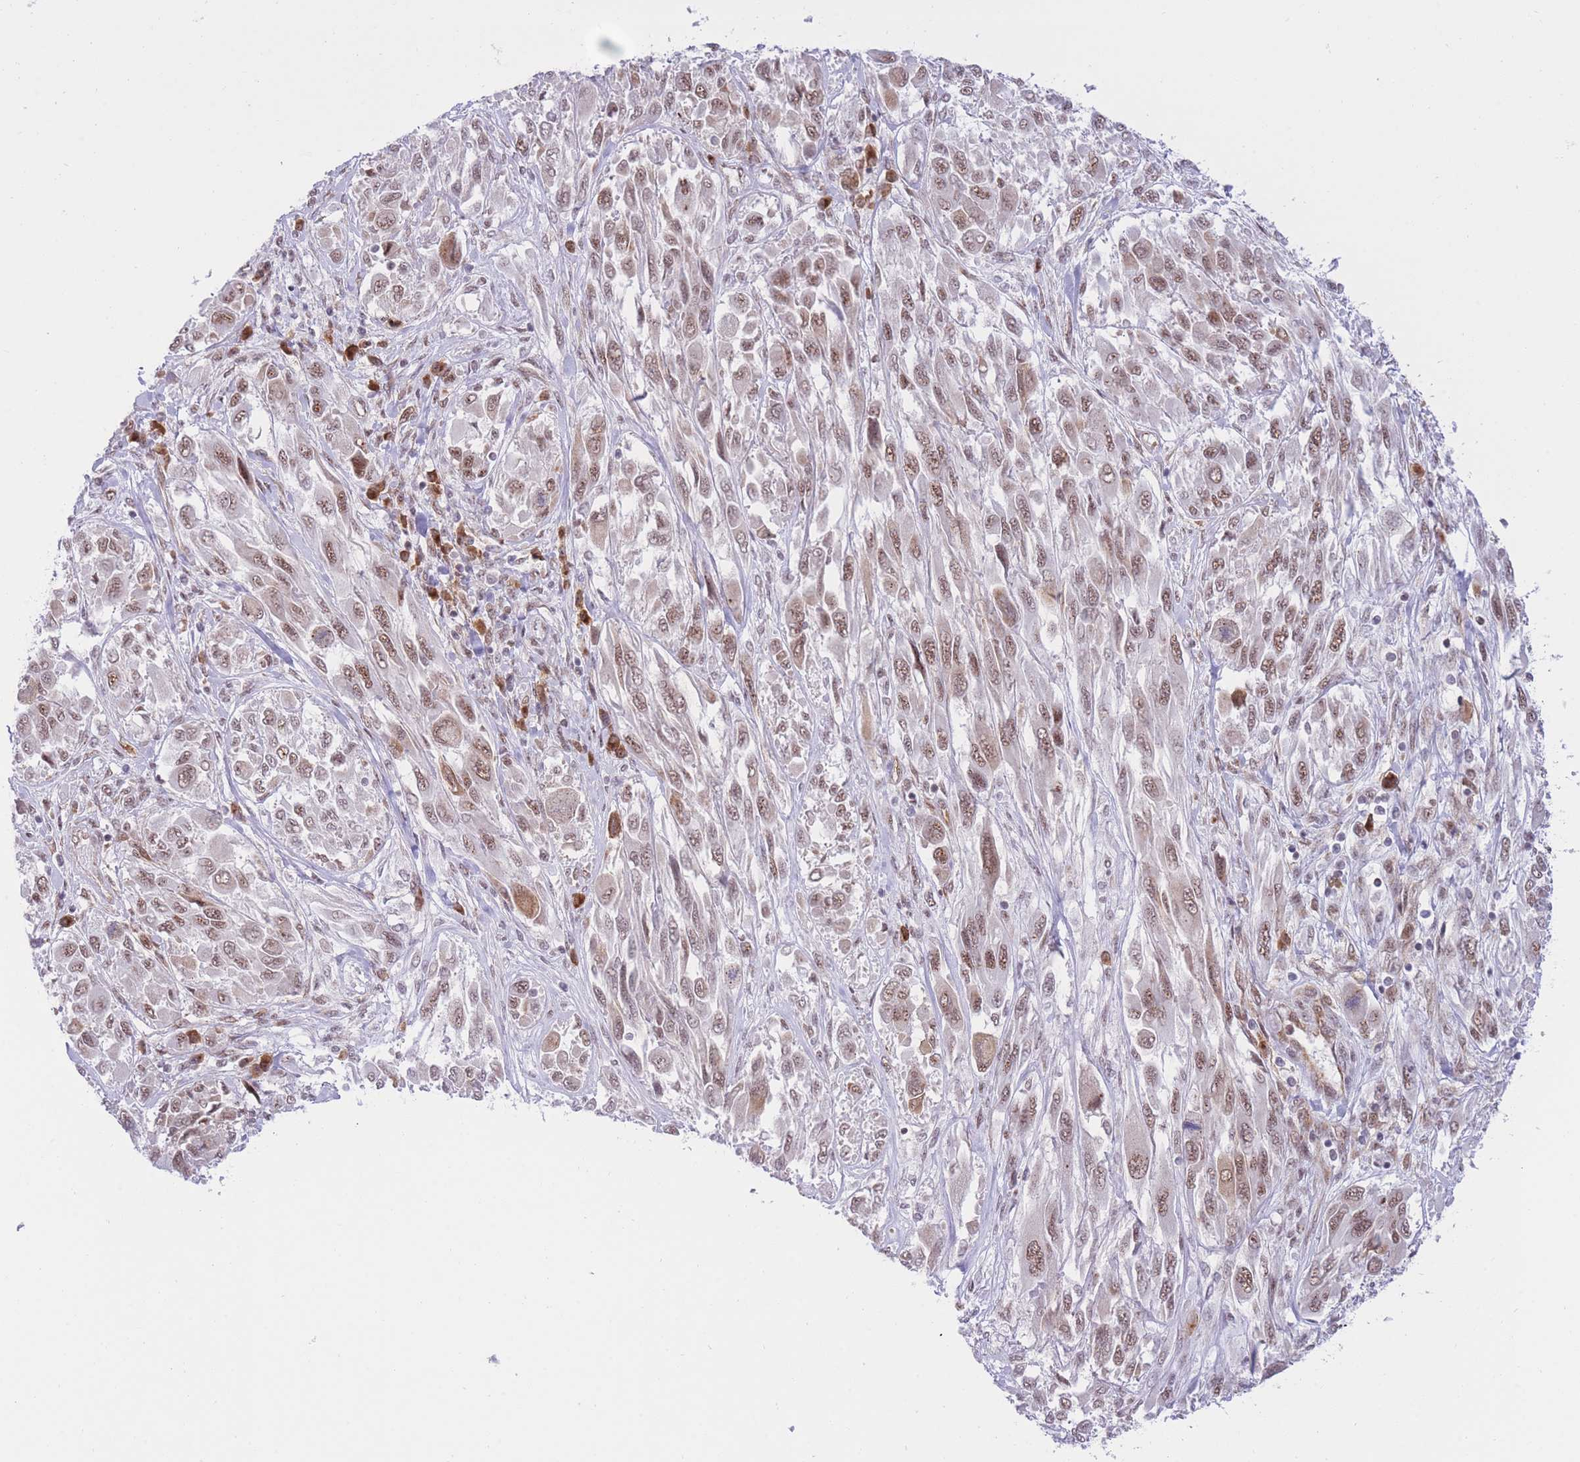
{"staining": {"intensity": "moderate", "quantity": "25%-75%", "location": "nuclear"}, "tissue": "melanoma", "cell_type": "Tumor cells", "image_type": "cancer", "snomed": [{"axis": "morphology", "description": "Malignant melanoma, NOS"}, {"axis": "topography", "description": "Skin"}], "caption": "Approximately 25%-75% of tumor cells in malignant melanoma demonstrate moderate nuclear protein positivity as visualized by brown immunohistochemical staining.", "gene": "CYP2B6", "patient": {"sex": "female", "age": 91}}